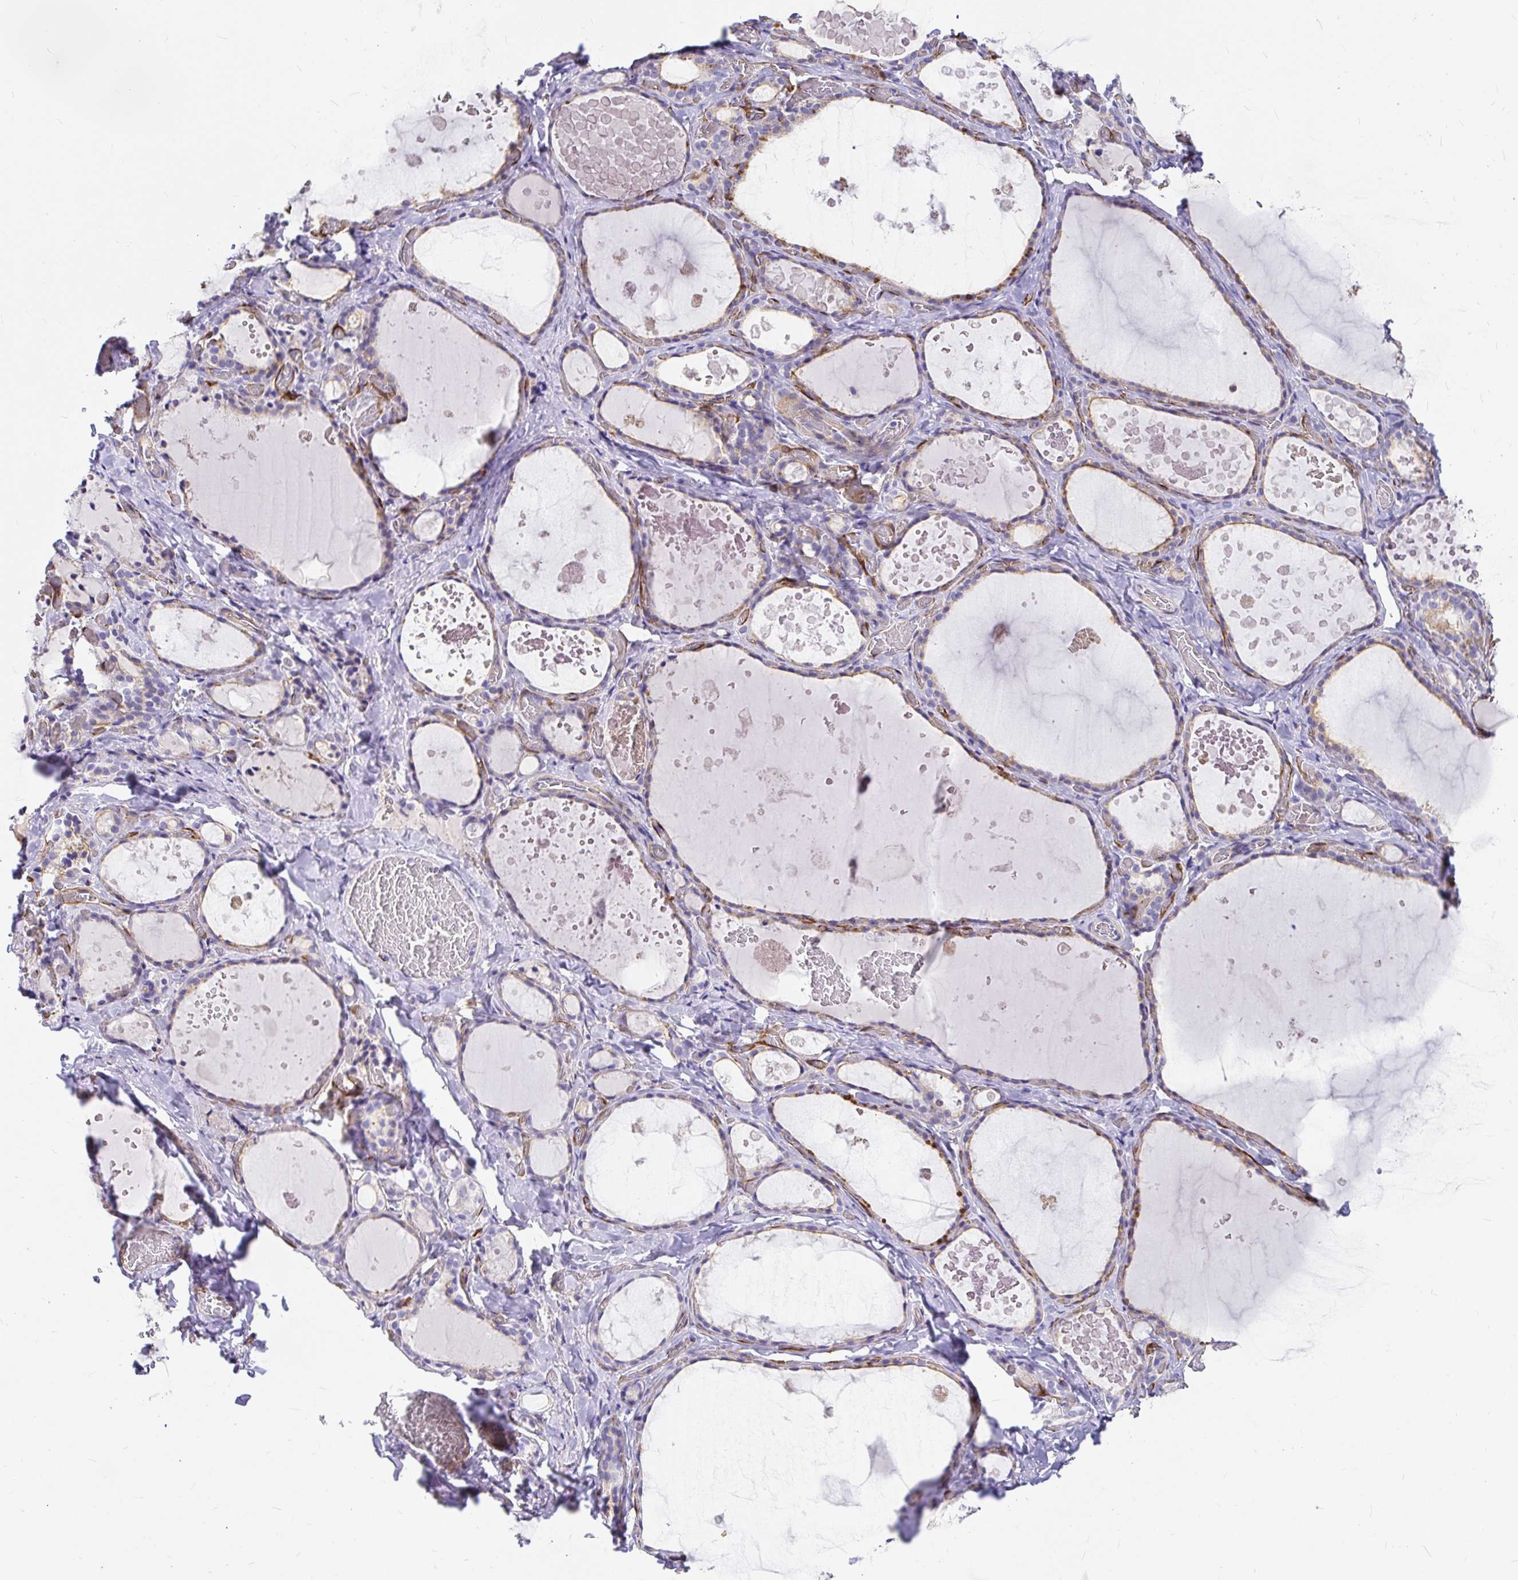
{"staining": {"intensity": "weak", "quantity": "25%-75%", "location": "cytoplasmic/membranous"}, "tissue": "thyroid gland", "cell_type": "Glandular cells", "image_type": "normal", "snomed": [{"axis": "morphology", "description": "Normal tissue, NOS"}, {"axis": "topography", "description": "Thyroid gland"}], "caption": "Glandular cells reveal low levels of weak cytoplasmic/membranous staining in approximately 25%-75% of cells in normal thyroid gland. (DAB IHC, brown staining for protein, blue staining for nuclei).", "gene": "MYO1B", "patient": {"sex": "female", "age": 56}}